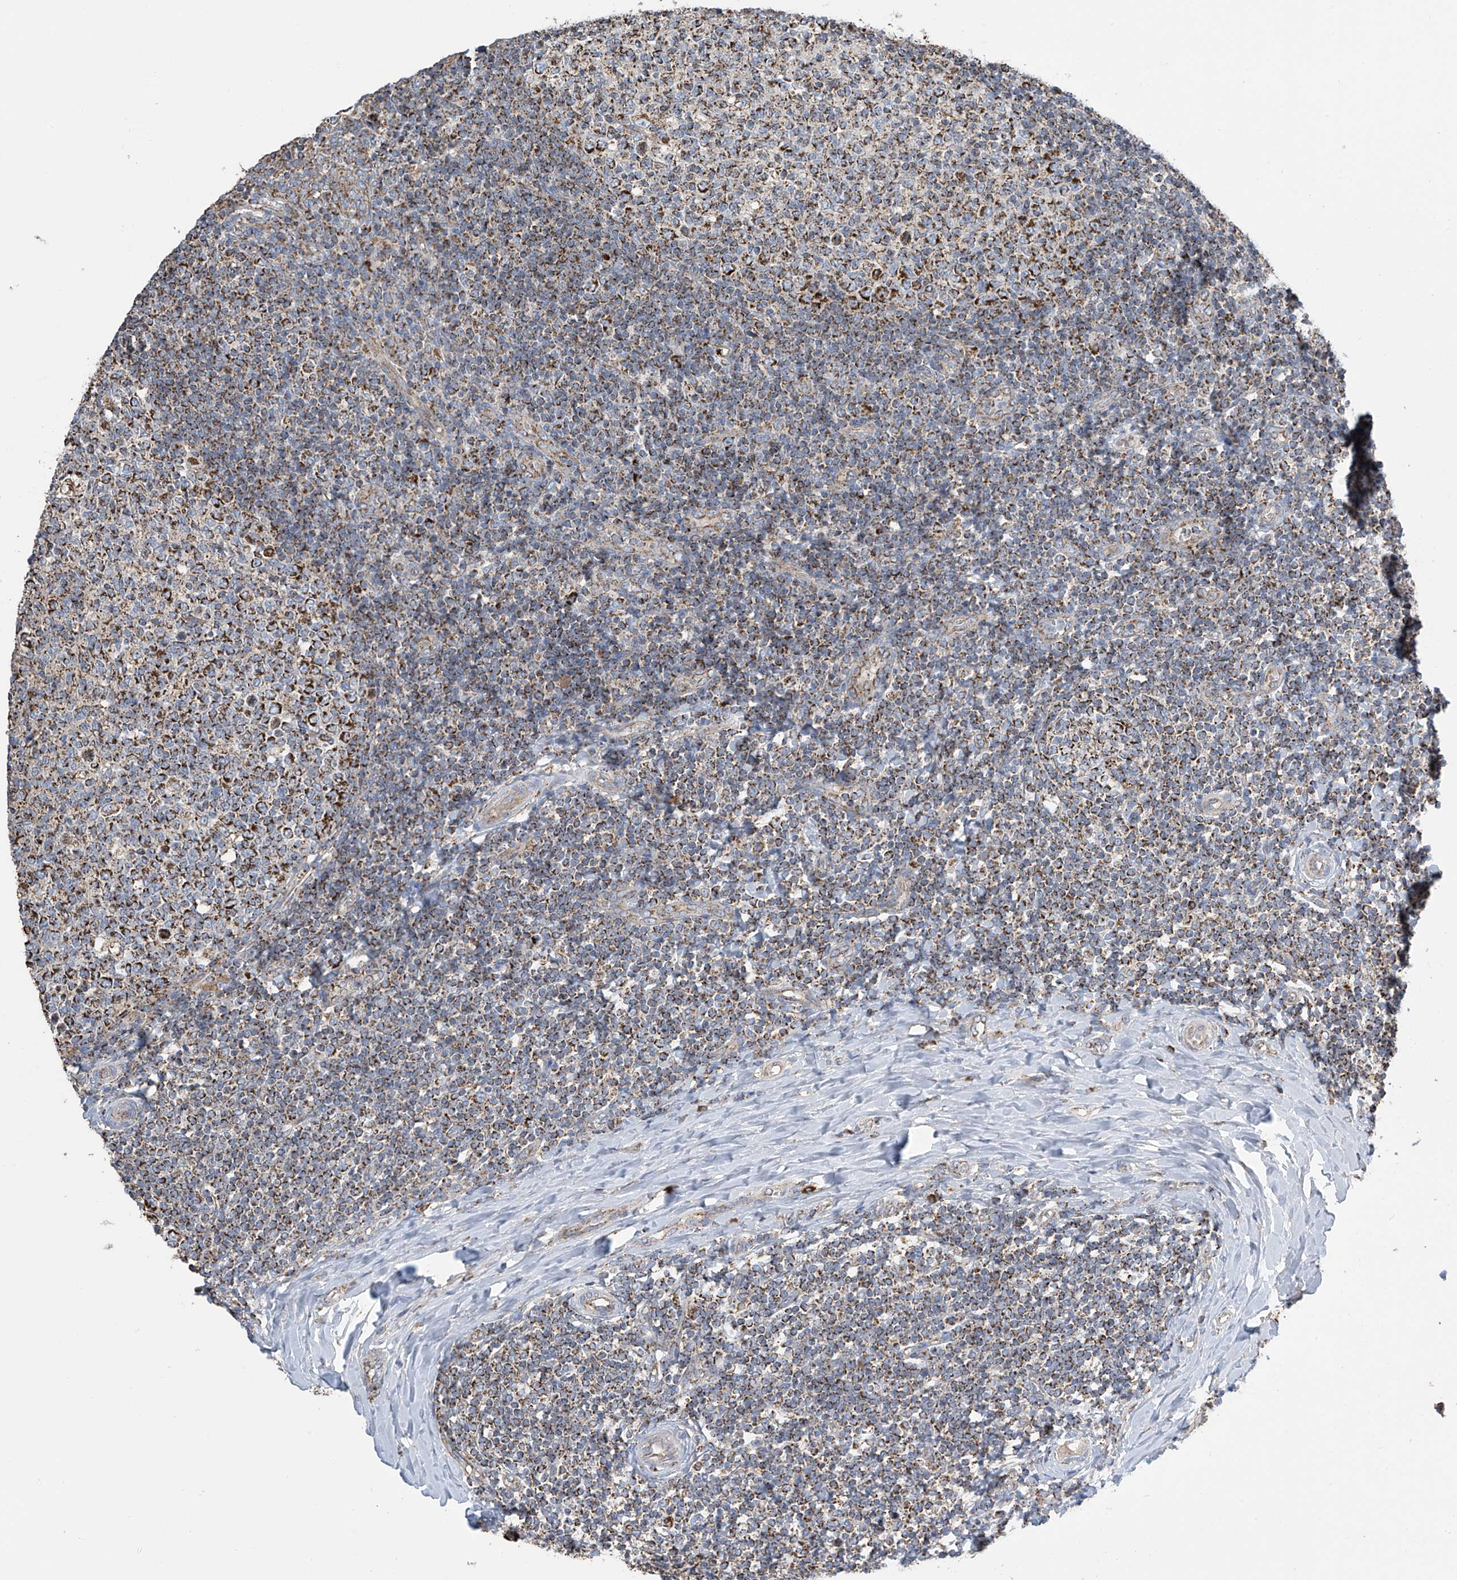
{"staining": {"intensity": "strong", "quantity": ">75%", "location": "cytoplasmic/membranous"}, "tissue": "tonsil", "cell_type": "Germinal center cells", "image_type": "normal", "snomed": [{"axis": "morphology", "description": "Normal tissue, NOS"}, {"axis": "topography", "description": "Tonsil"}], "caption": "Immunohistochemical staining of normal tonsil demonstrates strong cytoplasmic/membranous protein staining in about >75% of germinal center cells. (DAB (3,3'-diaminobenzidine) IHC, brown staining for protein, blue staining for nuclei).", "gene": "PNPT1", "patient": {"sex": "female", "age": 19}}